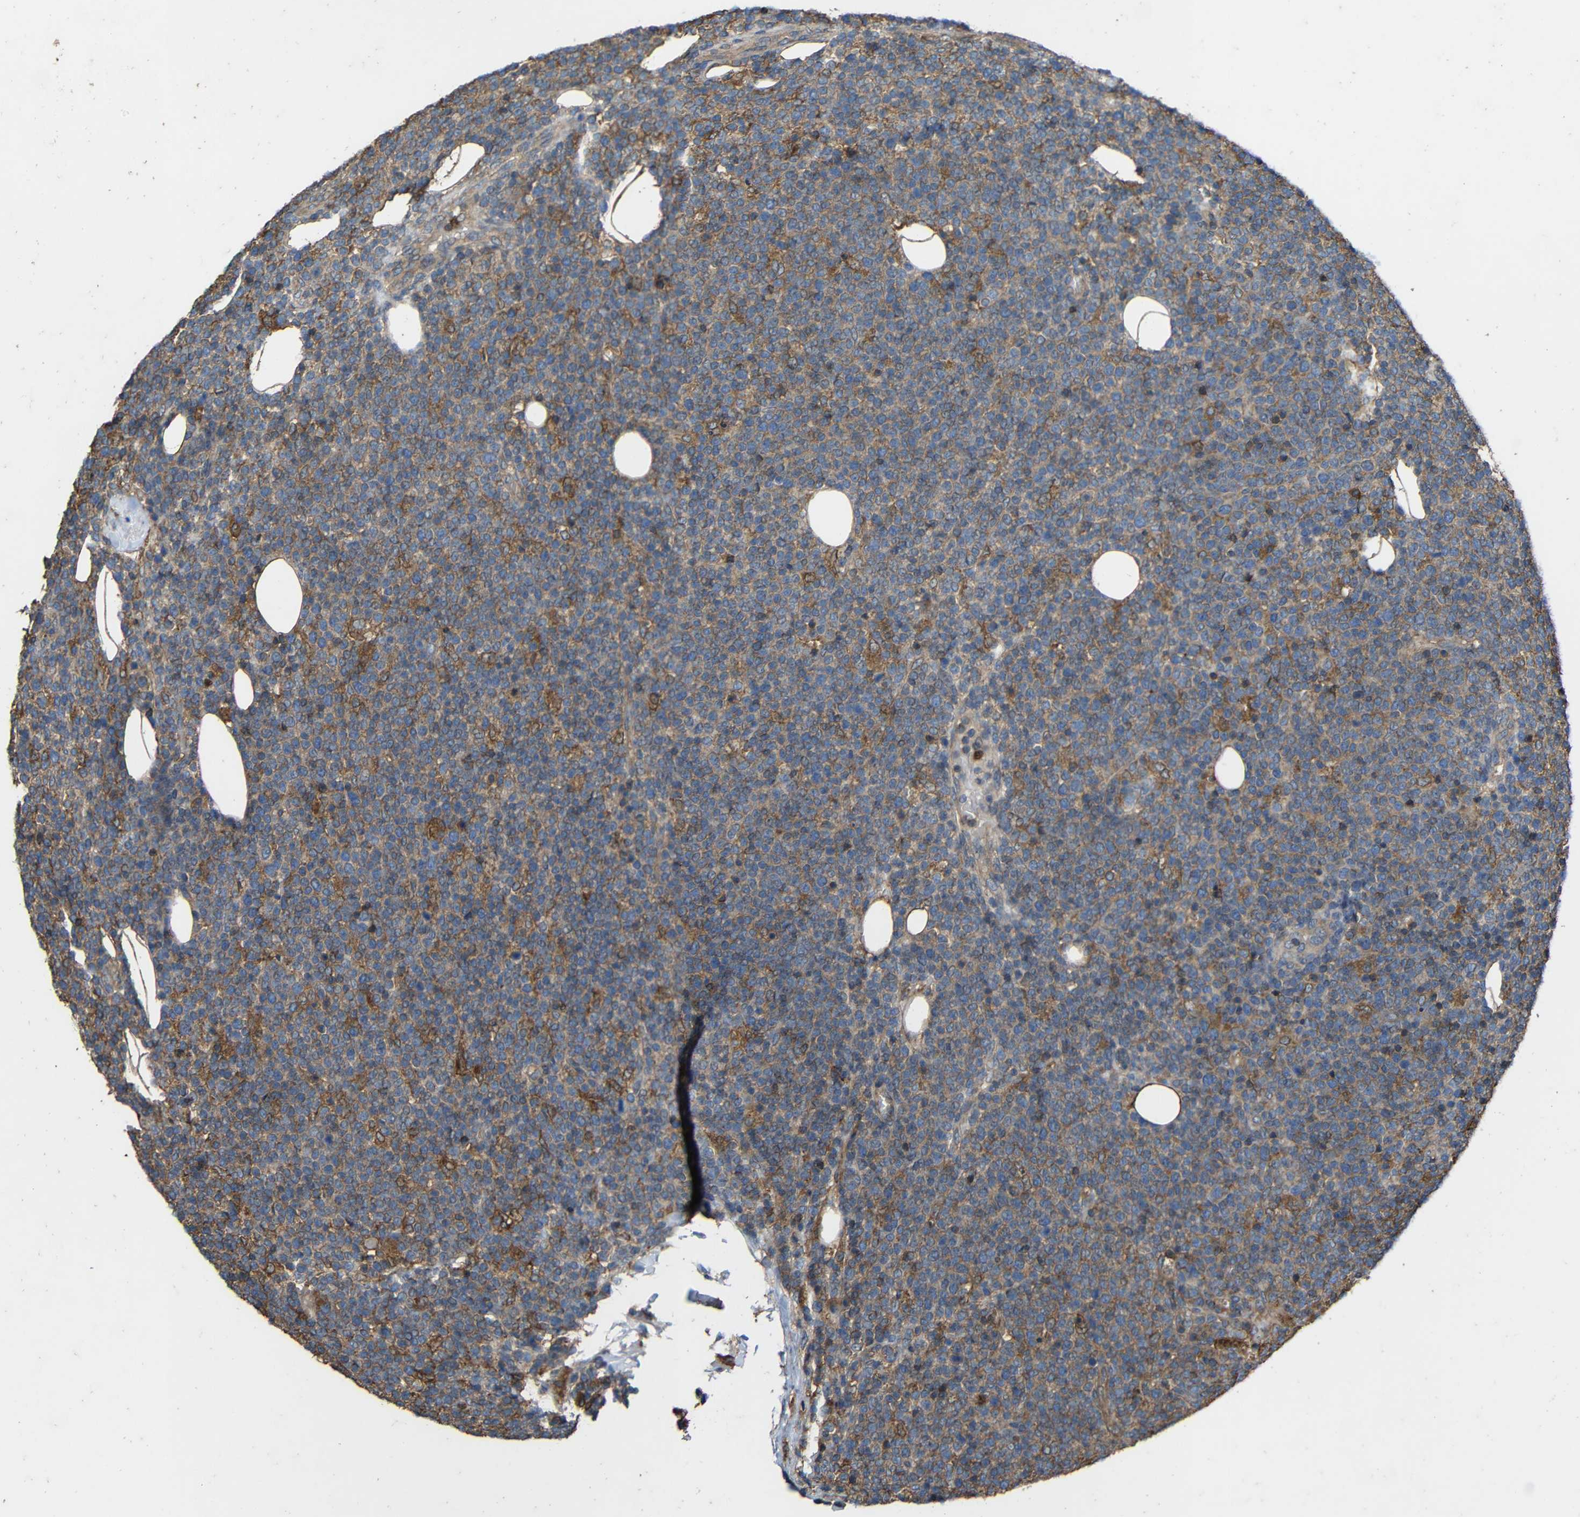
{"staining": {"intensity": "moderate", "quantity": "25%-75%", "location": "cytoplasmic/membranous"}, "tissue": "lymphoma", "cell_type": "Tumor cells", "image_type": "cancer", "snomed": [{"axis": "morphology", "description": "Malignant lymphoma, non-Hodgkin's type, High grade"}, {"axis": "topography", "description": "Lymph node"}], "caption": "Immunohistochemical staining of human lymphoma demonstrates moderate cytoplasmic/membranous protein expression in approximately 25%-75% of tumor cells.", "gene": "TREM2", "patient": {"sex": "male", "age": 61}}